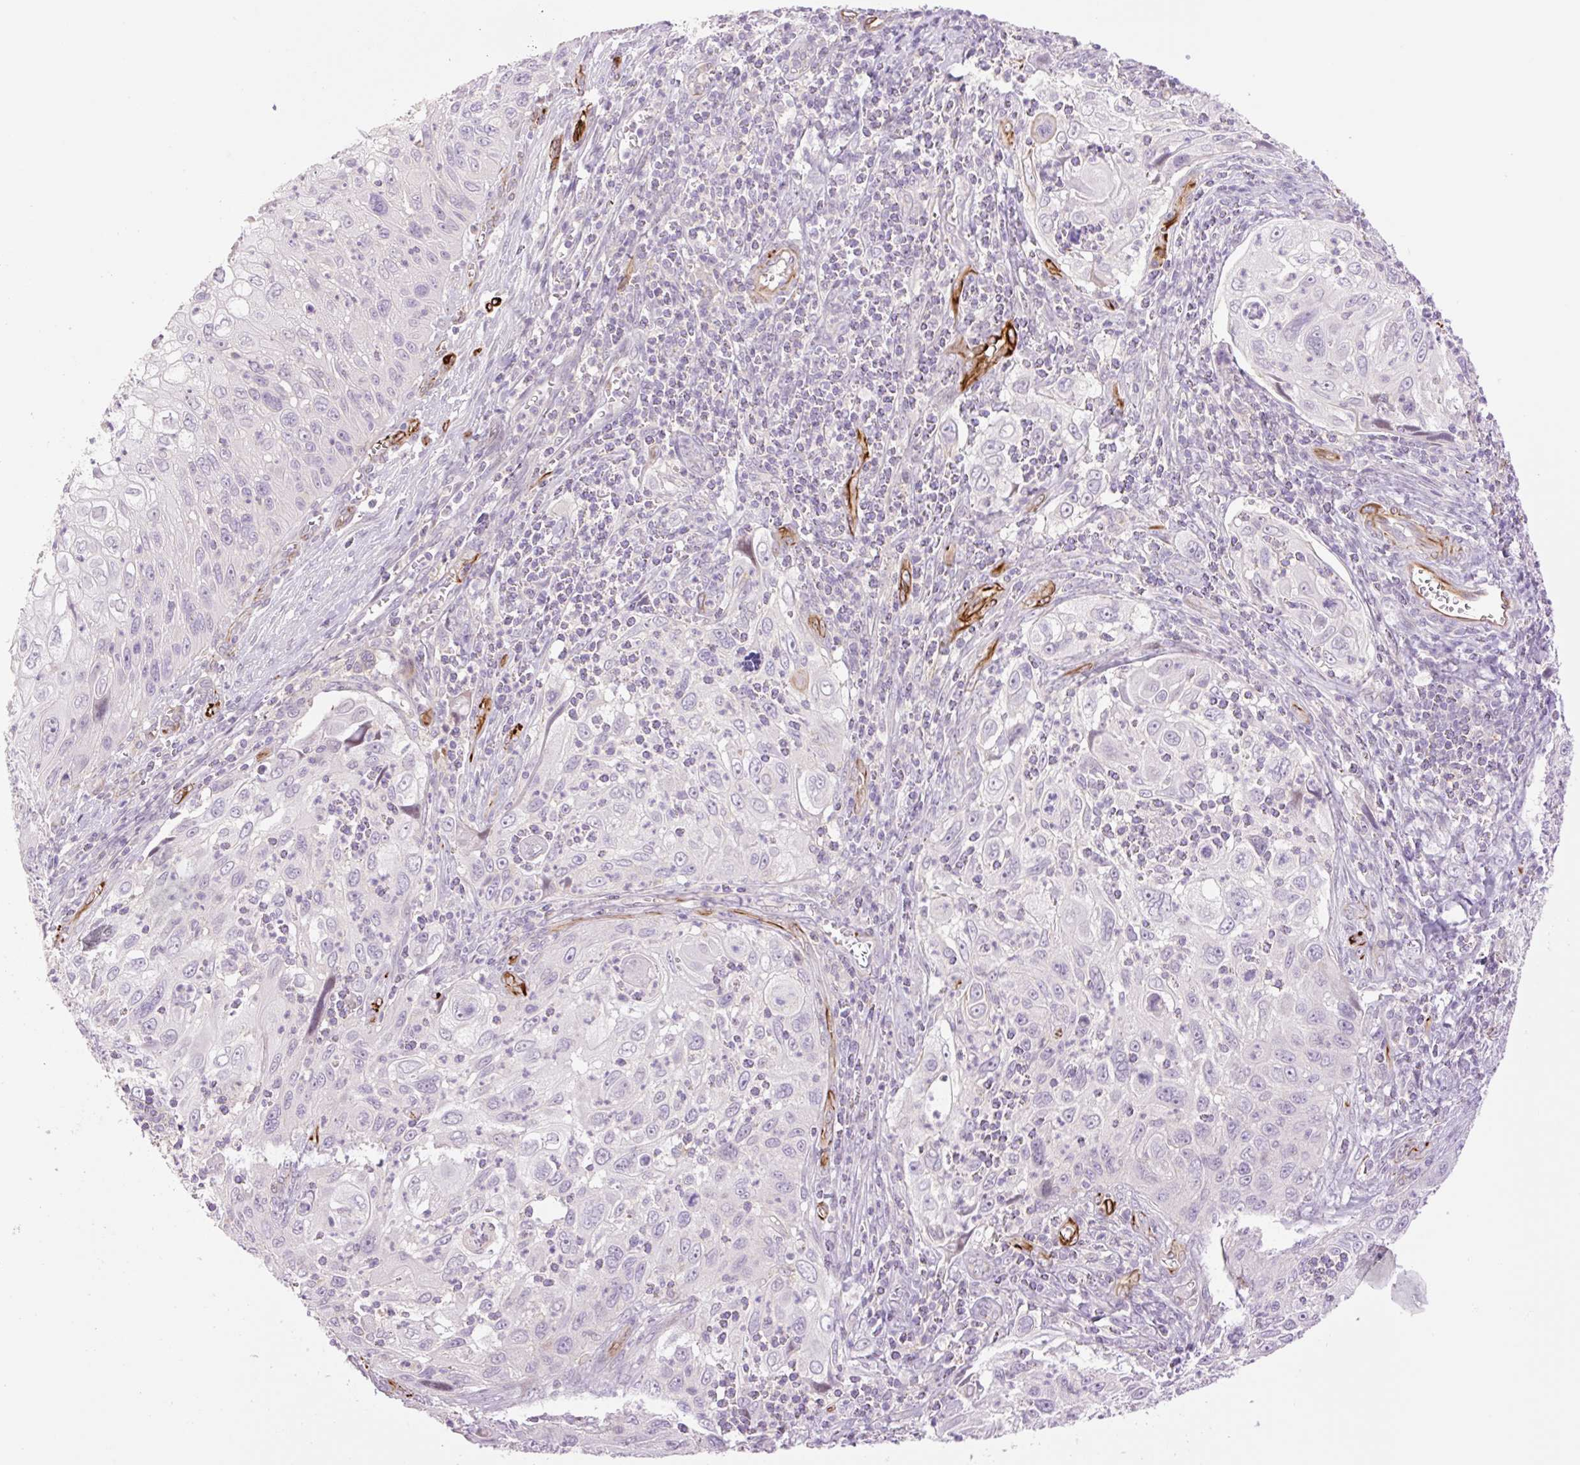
{"staining": {"intensity": "negative", "quantity": "none", "location": "none"}, "tissue": "cervical cancer", "cell_type": "Tumor cells", "image_type": "cancer", "snomed": [{"axis": "morphology", "description": "Squamous cell carcinoma, NOS"}, {"axis": "topography", "description": "Cervix"}], "caption": "An IHC micrograph of squamous cell carcinoma (cervical) is shown. There is no staining in tumor cells of squamous cell carcinoma (cervical). (DAB (3,3'-diaminobenzidine) immunohistochemistry (IHC) with hematoxylin counter stain).", "gene": "ZFYVE21", "patient": {"sex": "female", "age": 70}}